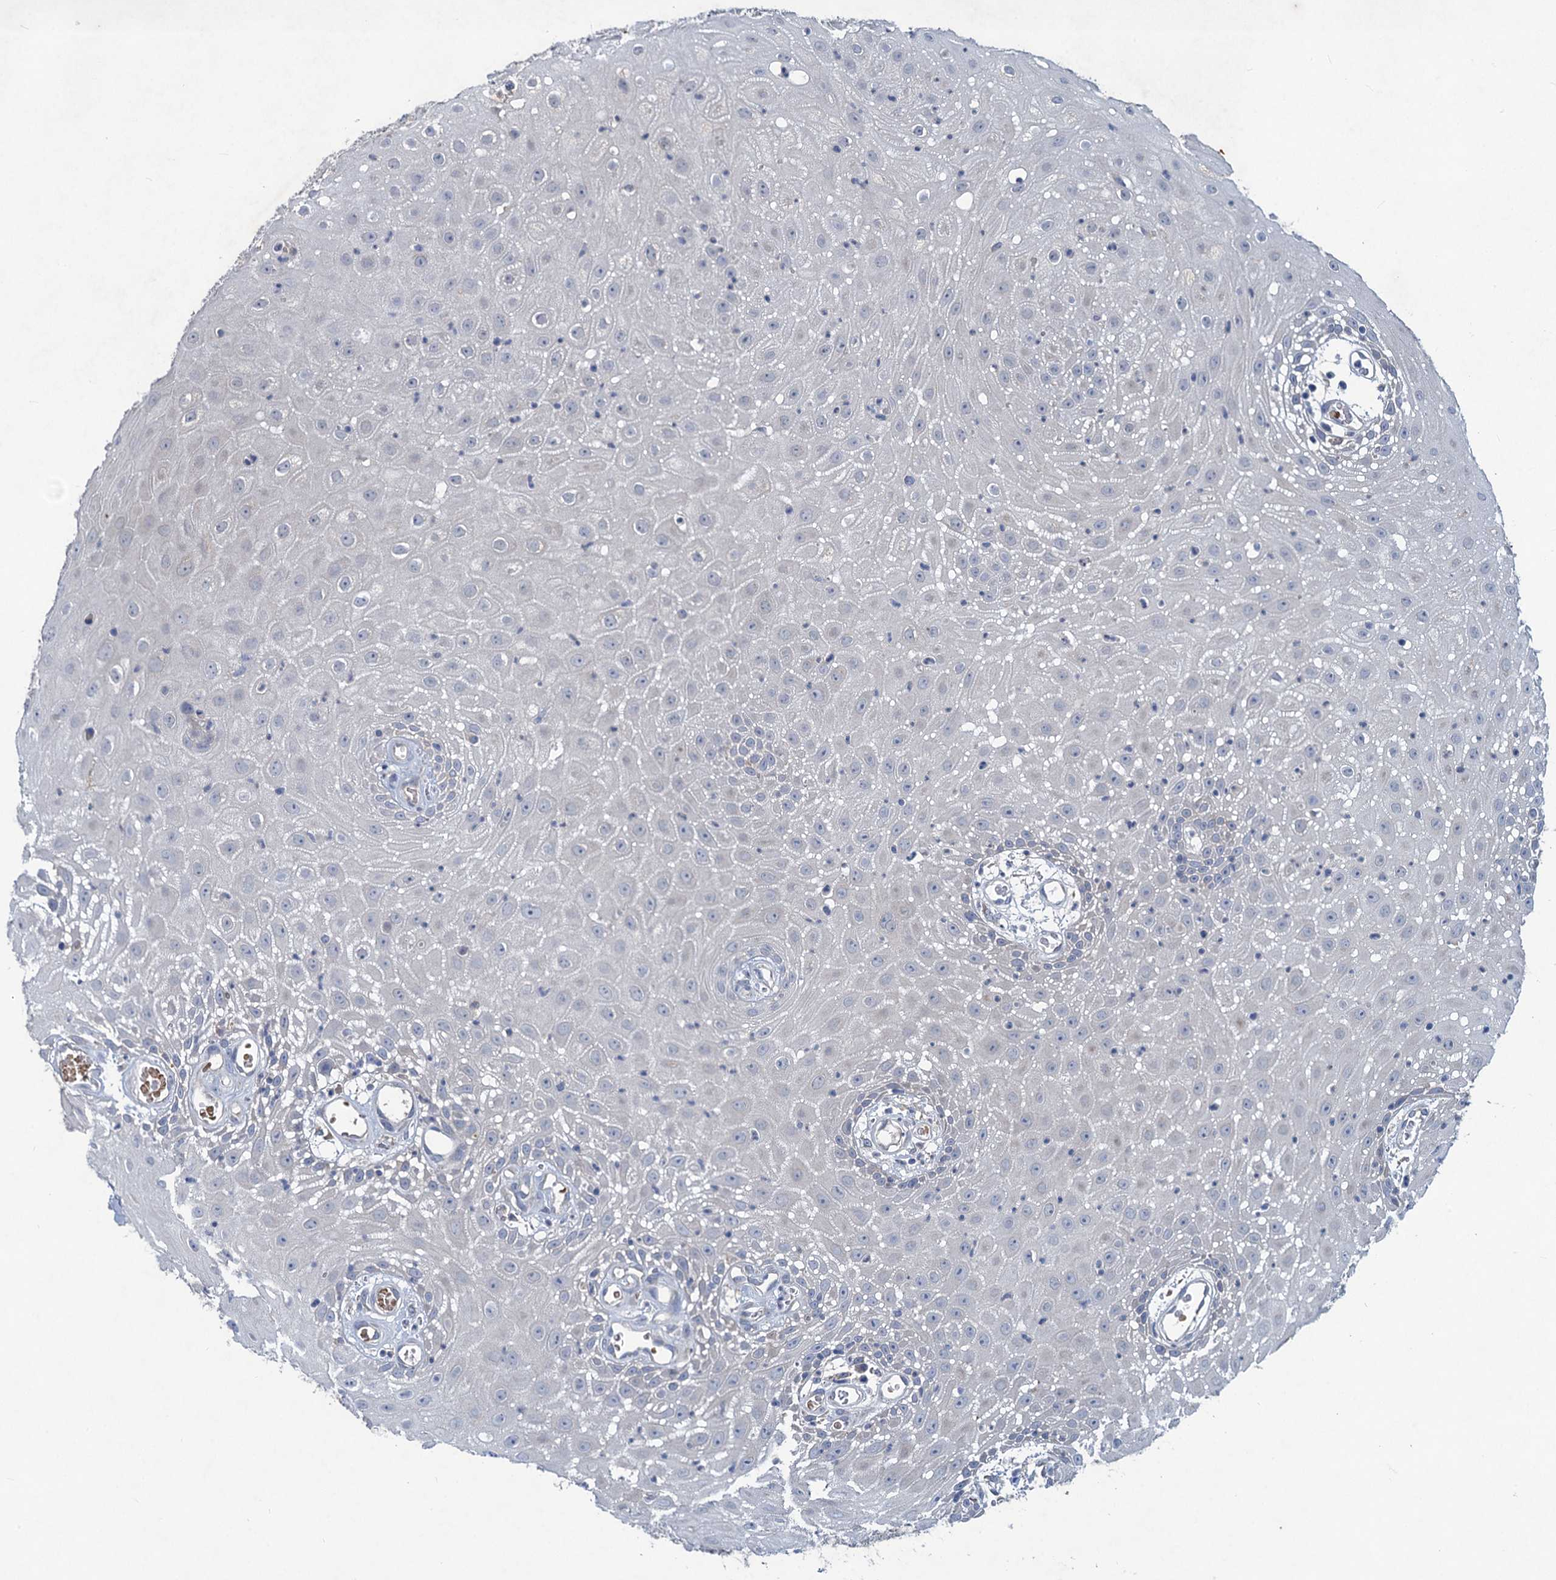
{"staining": {"intensity": "negative", "quantity": "none", "location": "none"}, "tissue": "oral mucosa", "cell_type": "Squamous epithelial cells", "image_type": "normal", "snomed": [{"axis": "morphology", "description": "Normal tissue, NOS"}, {"axis": "topography", "description": "Skeletal muscle"}, {"axis": "topography", "description": "Oral tissue"}, {"axis": "topography", "description": "Salivary gland"}, {"axis": "topography", "description": "Peripheral nerve tissue"}], "caption": "Photomicrograph shows no significant protein positivity in squamous epithelial cells of unremarkable oral mucosa. The staining was performed using DAB to visualize the protein expression in brown, while the nuclei were stained in blue with hematoxylin (Magnification: 20x).", "gene": "RTKN2", "patient": {"sex": "male", "age": 54}}